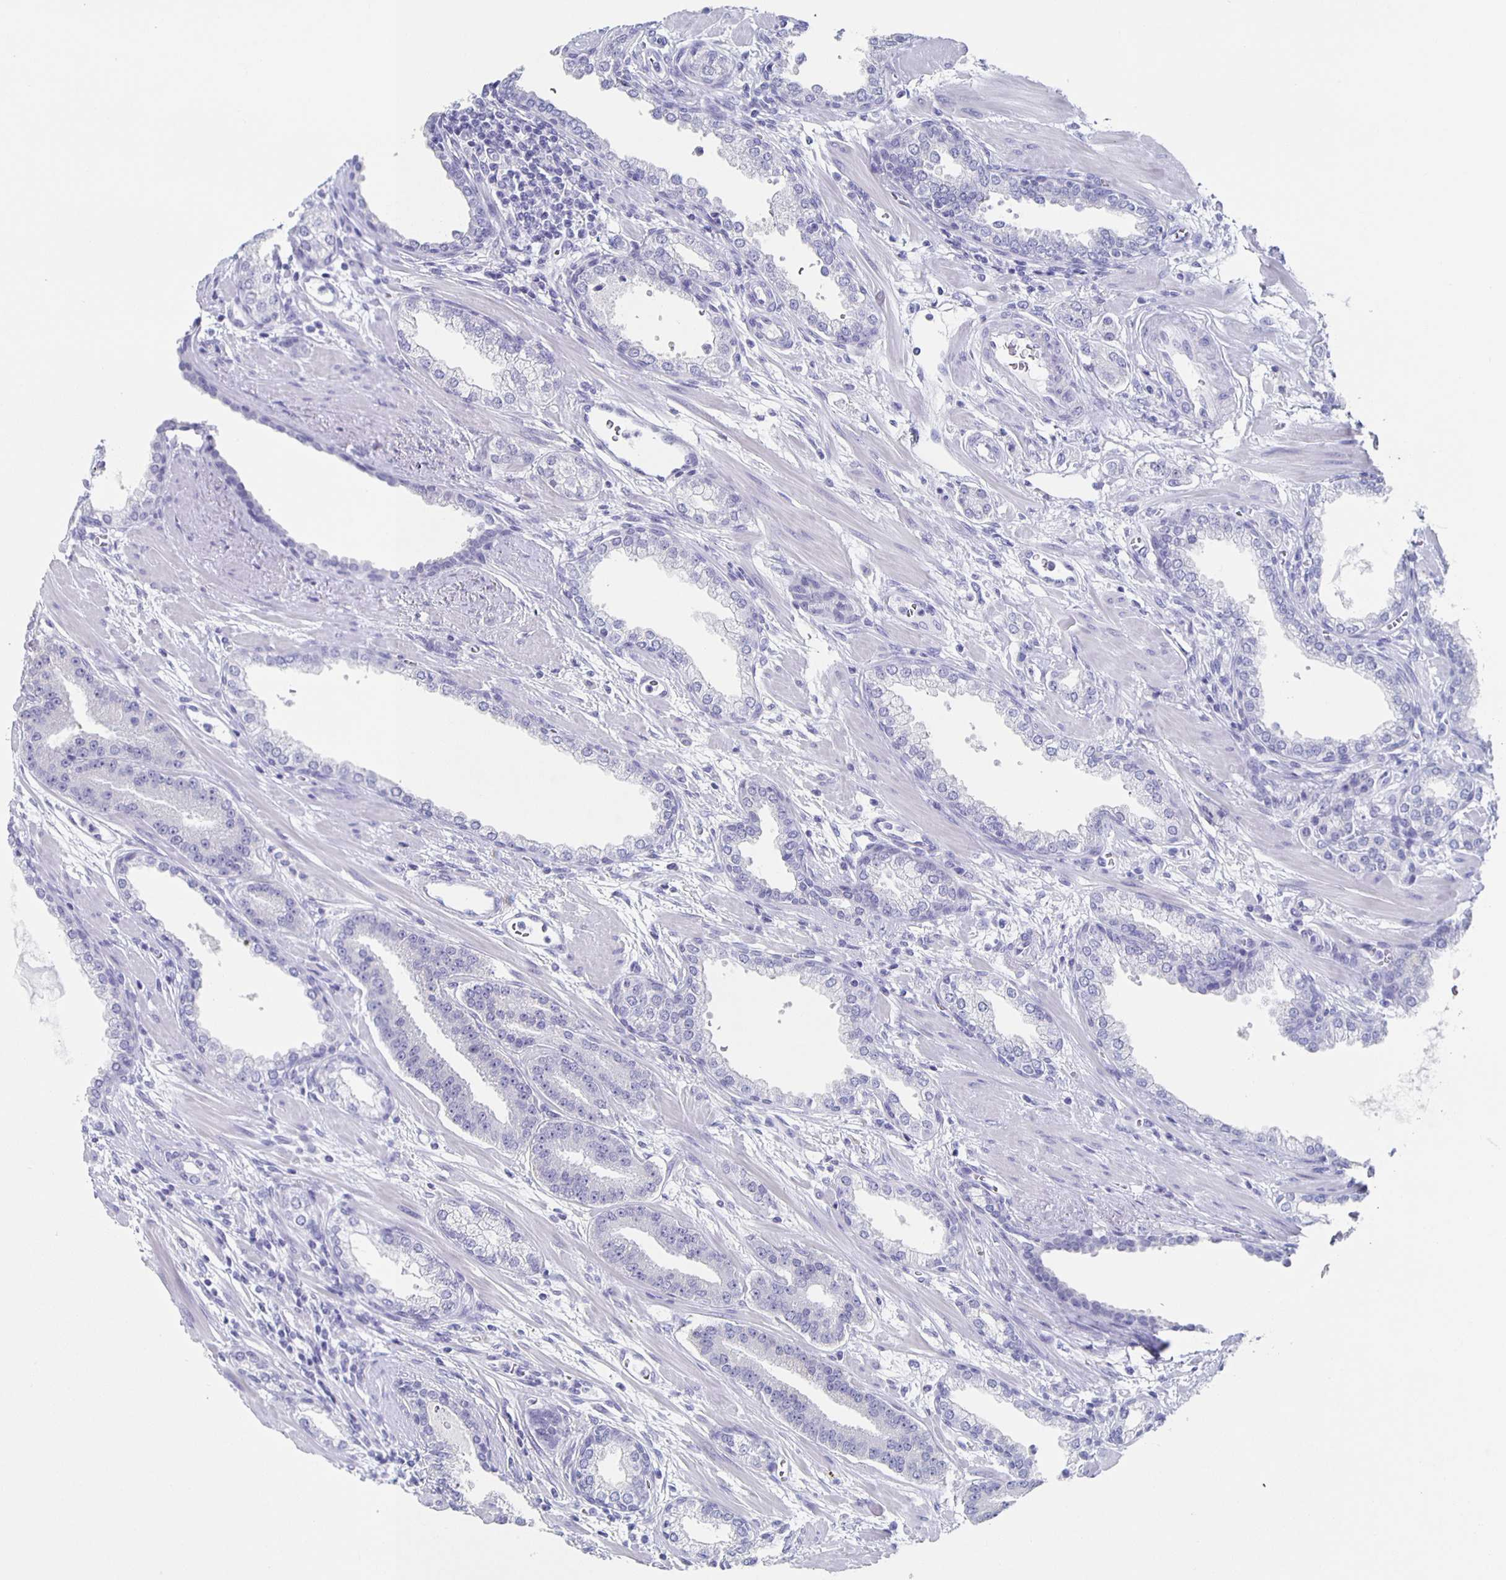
{"staining": {"intensity": "negative", "quantity": "none", "location": "none"}, "tissue": "prostate cancer", "cell_type": "Tumor cells", "image_type": "cancer", "snomed": [{"axis": "morphology", "description": "Adenocarcinoma, High grade"}, {"axis": "topography", "description": "Prostate"}], "caption": "The image reveals no significant expression in tumor cells of prostate cancer (high-grade adenocarcinoma).", "gene": "SLC34A2", "patient": {"sex": "male", "age": 60}}